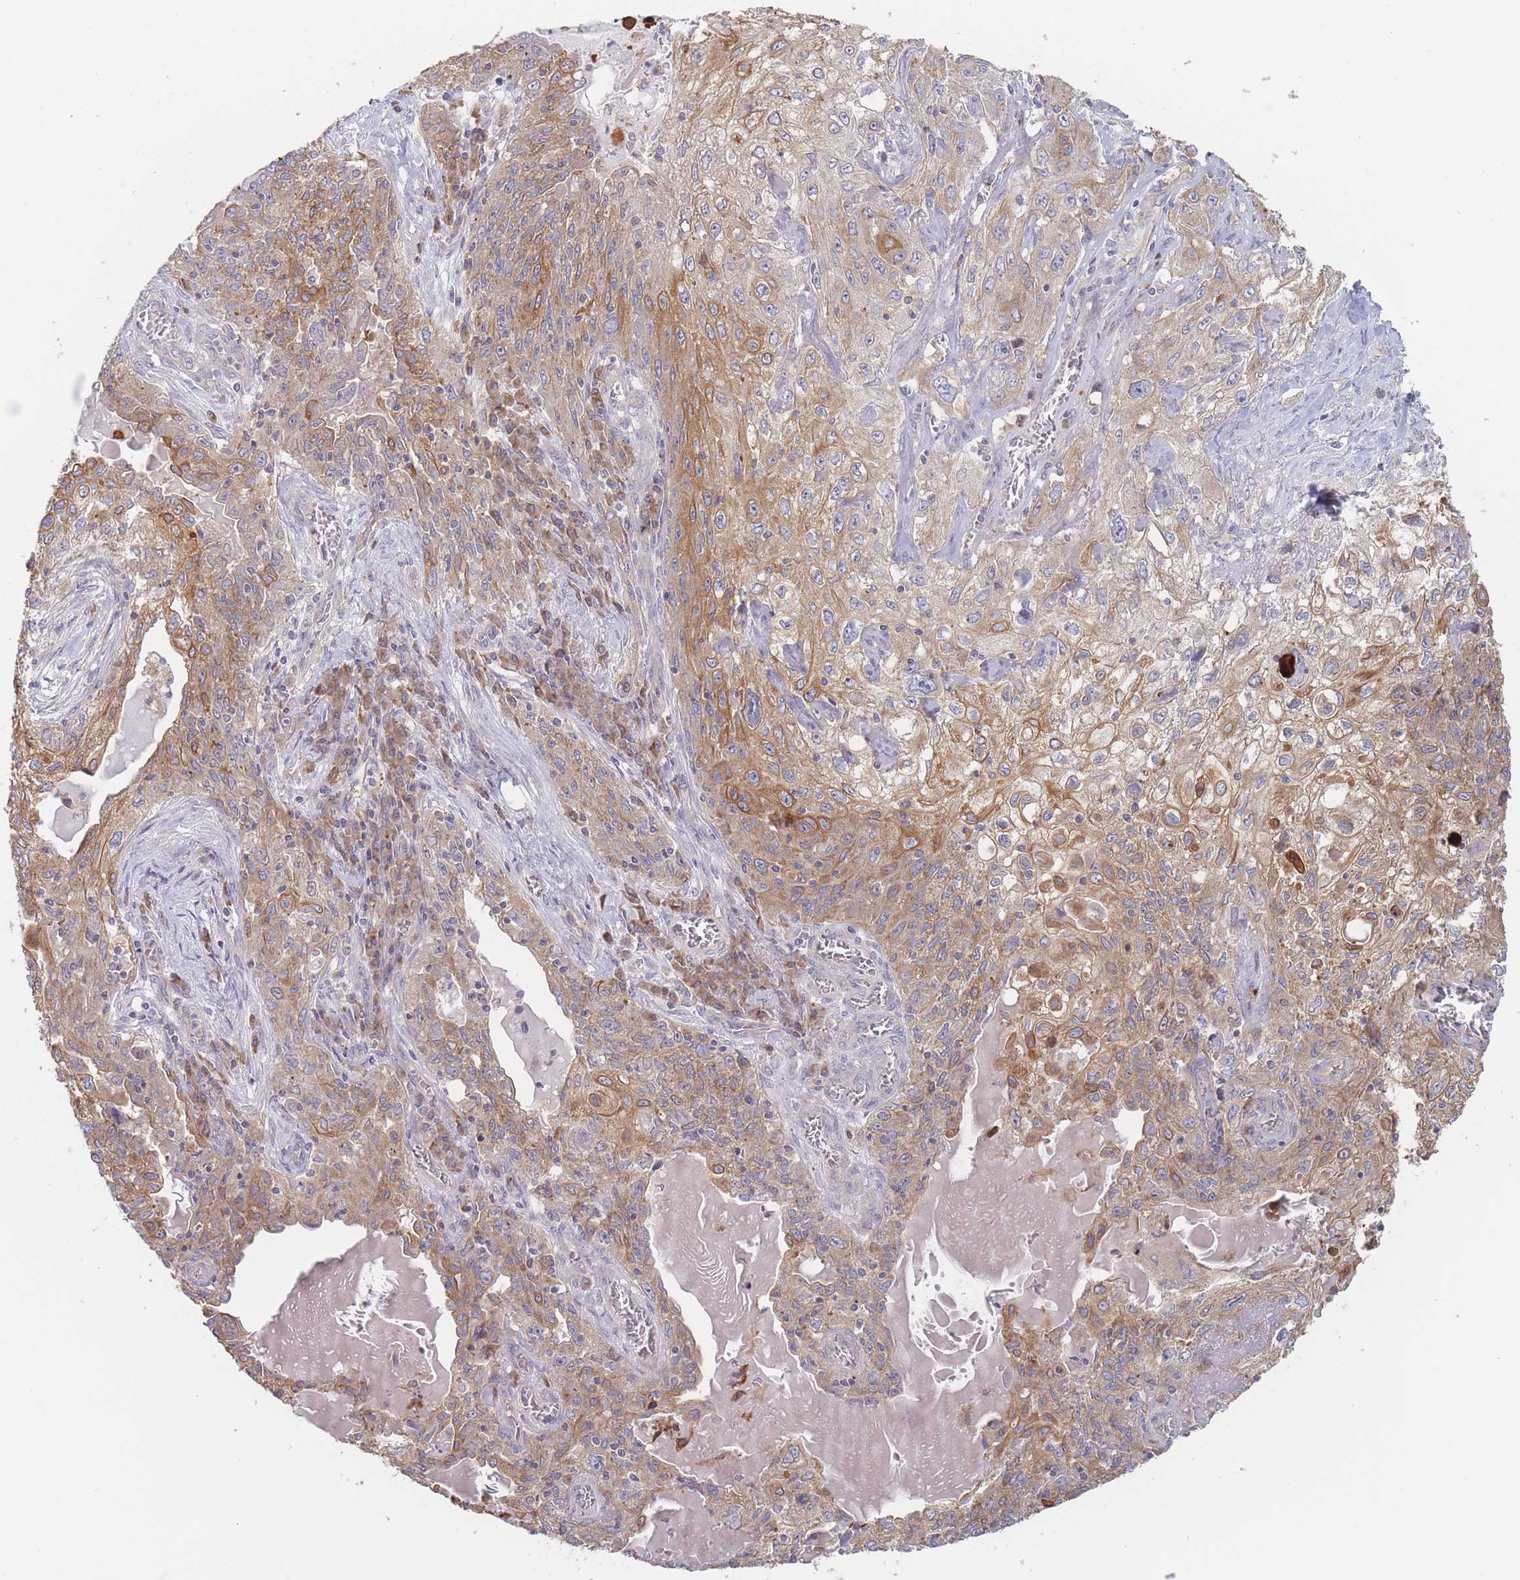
{"staining": {"intensity": "moderate", "quantity": "25%-75%", "location": "cytoplasmic/membranous"}, "tissue": "lung cancer", "cell_type": "Tumor cells", "image_type": "cancer", "snomed": [{"axis": "morphology", "description": "Squamous cell carcinoma, NOS"}, {"axis": "topography", "description": "Lung"}], "caption": "An IHC photomicrograph of tumor tissue is shown. Protein staining in brown labels moderate cytoplasmic/membranous positivity in squamous cell carcinoma (lung) within tumor cells.", "gene": "EFCC1", "patient": {"sex": "female", "age": 69}}